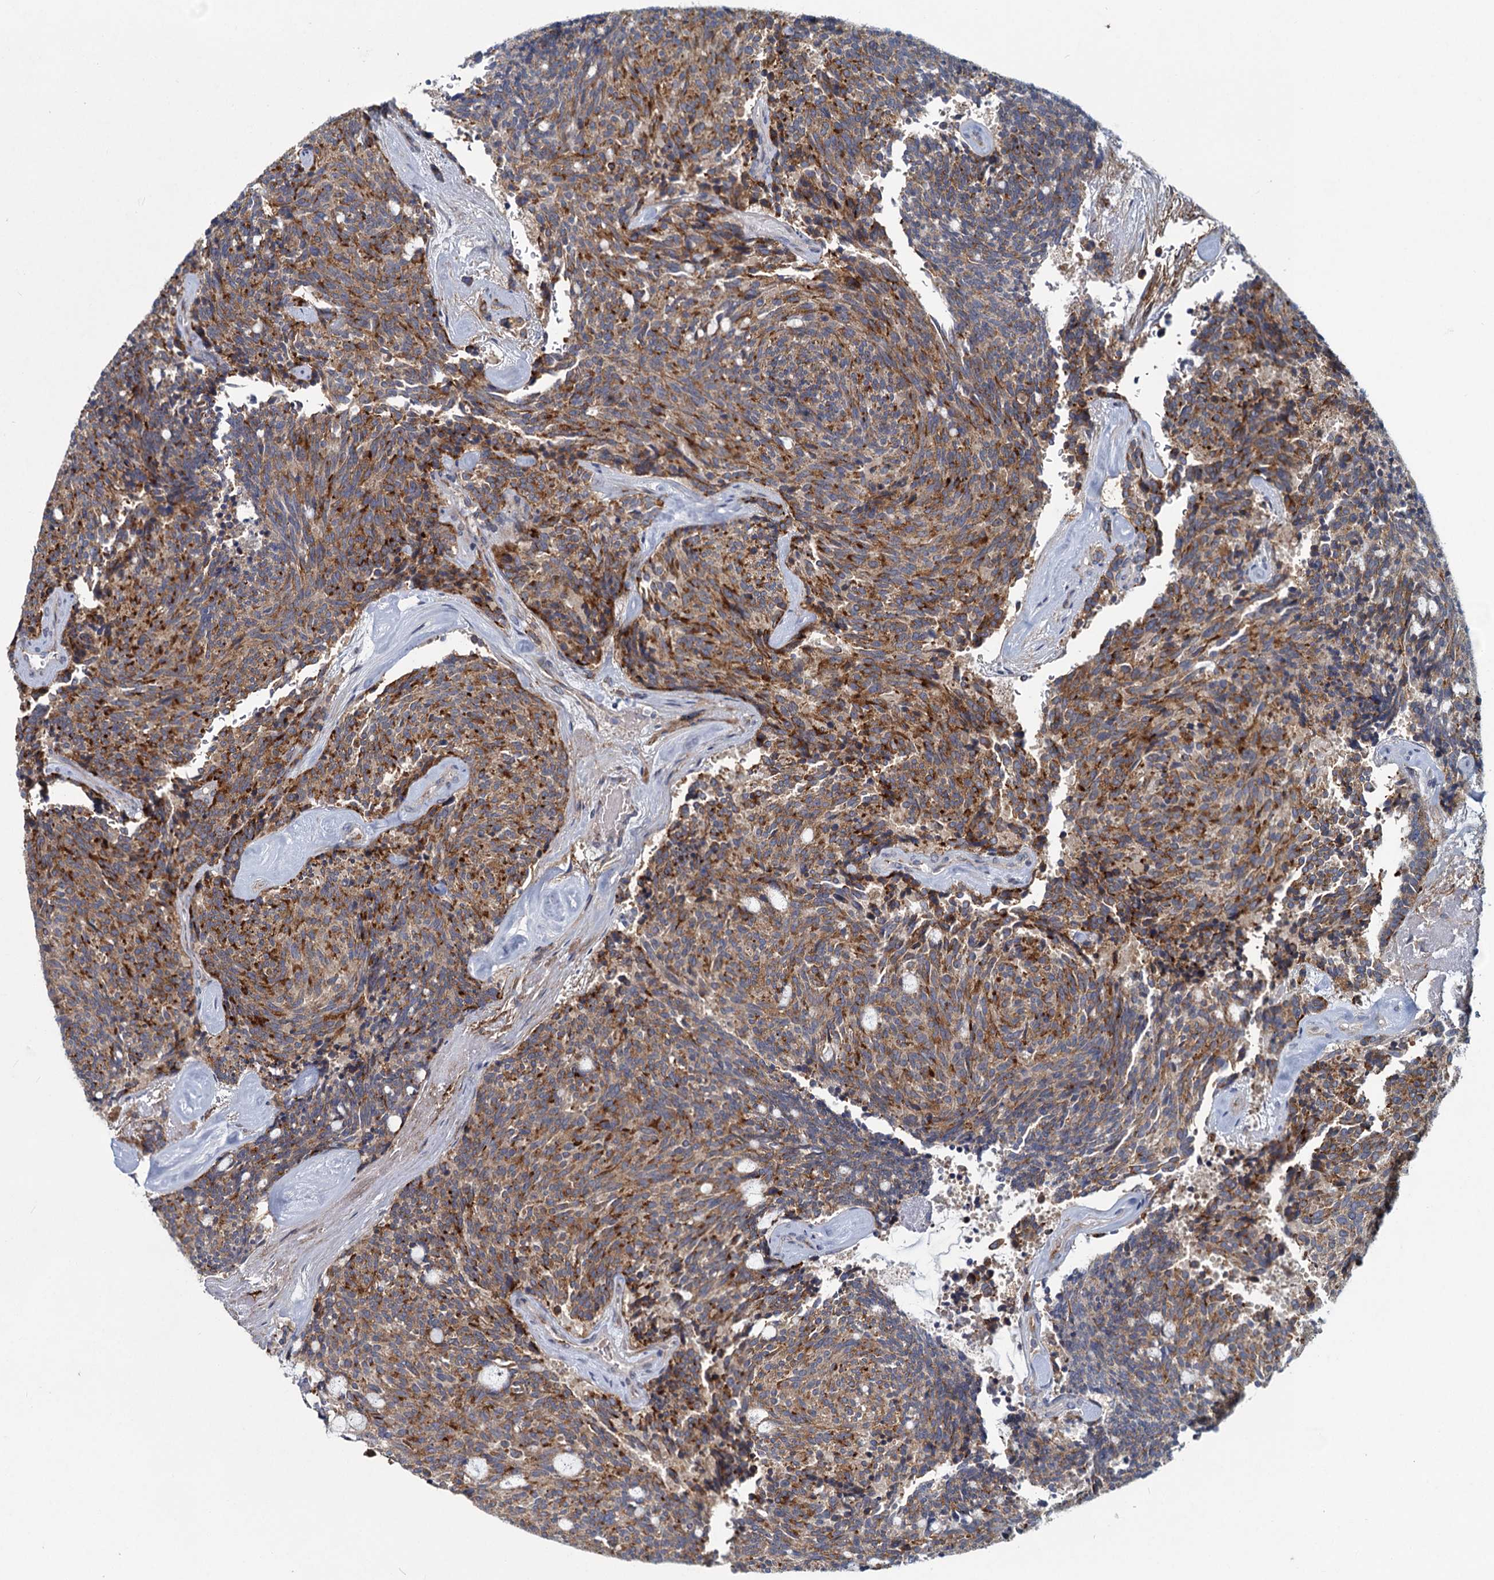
{"staining": {"intensity": "moderate", "quantity": ">75%", "location": "cytoplasmic/membranous"}, "tissue": "carcinoid", "cell_type": "Tumor cells", "image_type": "cancer", "snomed": [{"axis": "morphology", "description": "Carcinoid, malignant, NOS"}, {"axis": "topography", "description": "Pancreas"}], "caption": "Tumor cells reveal medium levels of moderate cytoplasmic/membranous staining in approximately >75% of cells in malignant carcinoid.", "gene": "ADCY2", "patient": {"sex": "female", "age": 54}}